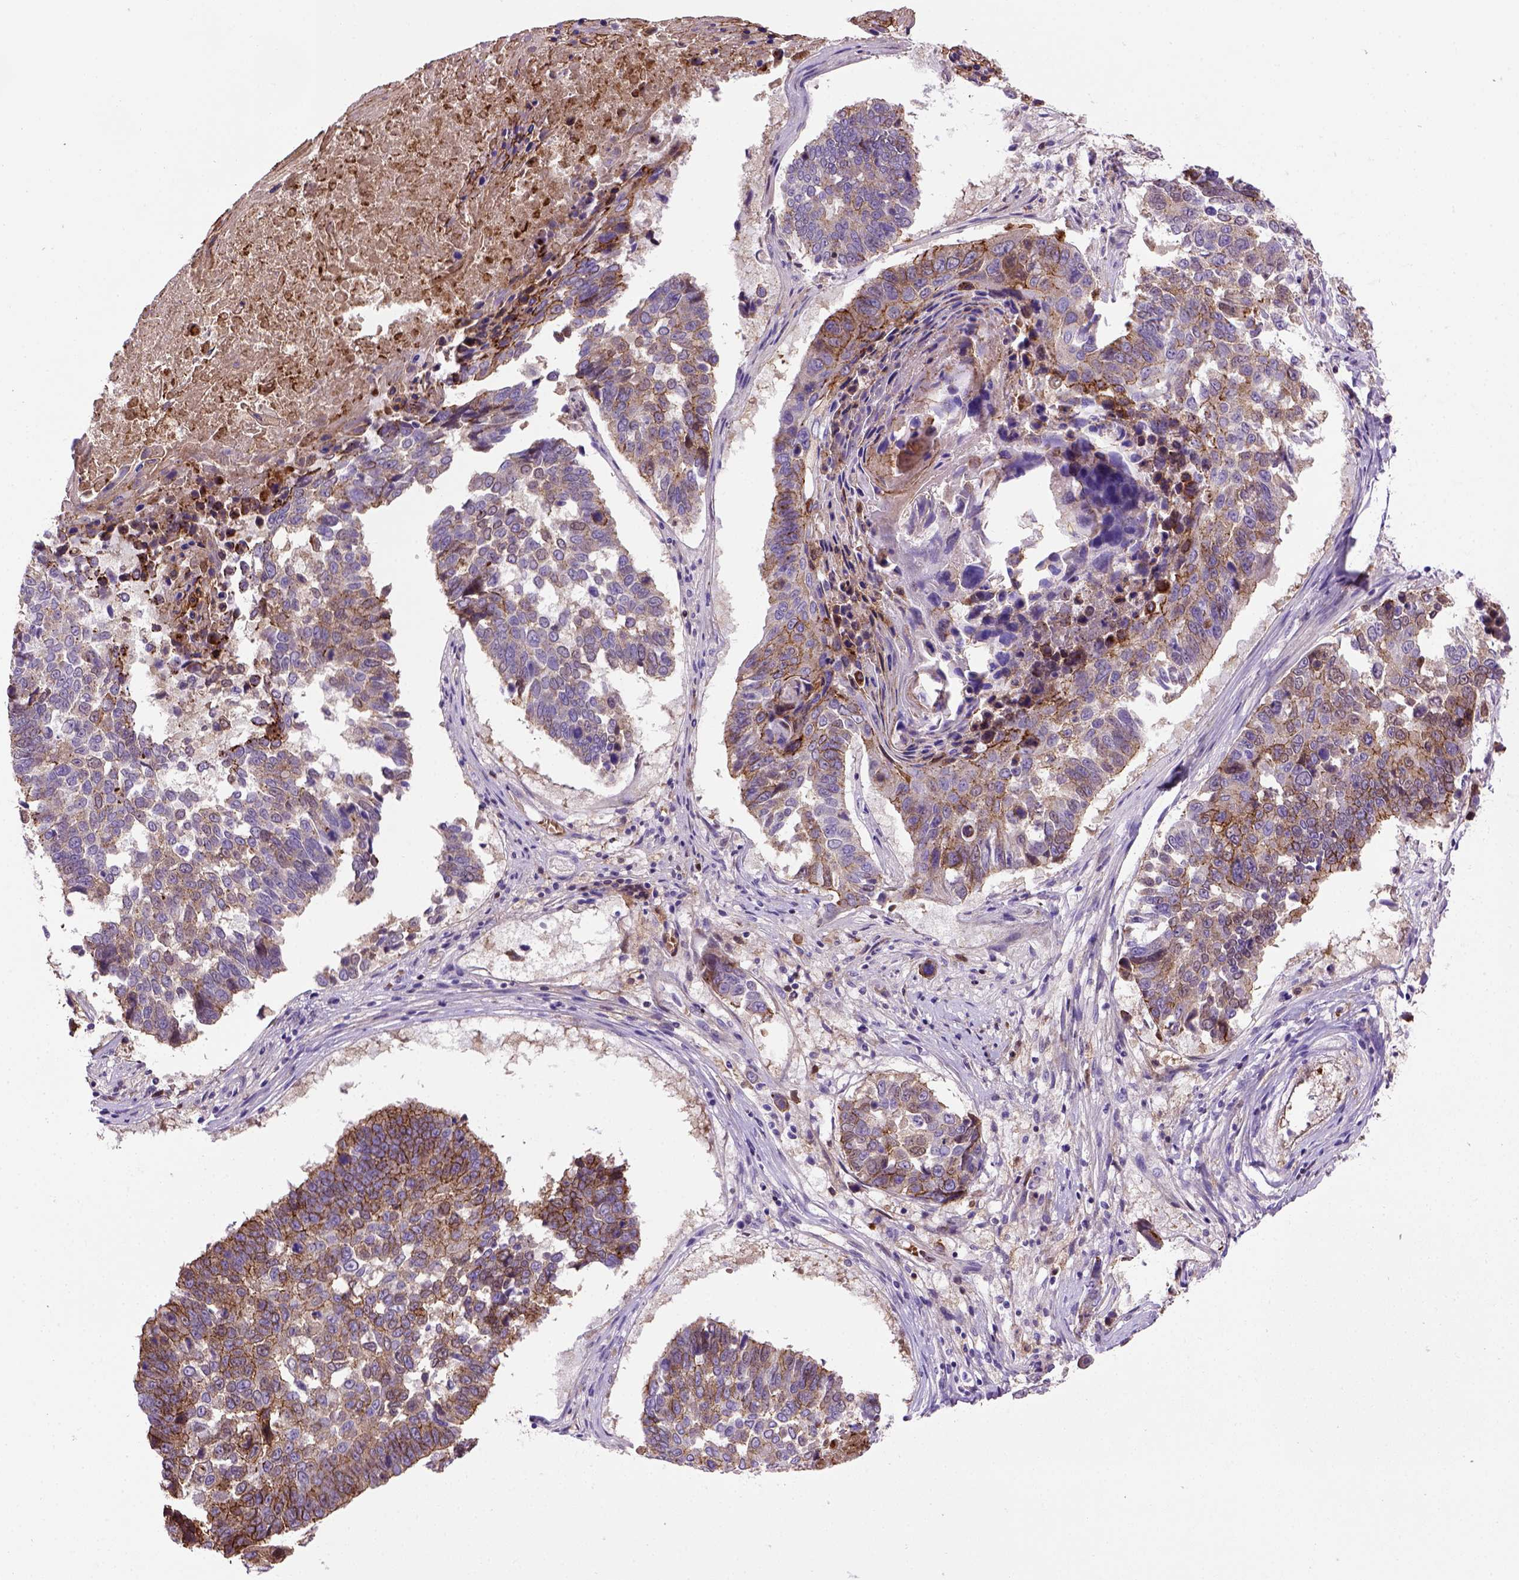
{"staining": {"intensity": "moderate", "quantity": "25%-75%", "location": "cytoplasmic/membranous"}, "tissue": "lung cancer", "cell_type": "Tumor cells", "image_type": "cancer", "snomed": [{"axis": "morphology", "description": "Squamous cell carcinoma, NOS"}, {"axis": "topography", "description": "Lung"}], "caption": "IHC micrograph of neoplastic tissue: human squamous cell carcinoma (lung) stained using immunohistochemistry (IHC) displays medium levels of moderate protein expression localized specifically in the cytoplasmic/membranous of tumor cells, appearing as a cytoplasmic/membranous brown color.", "gene": "CDH1", "patient": {"sex": "male", "age": 73}}